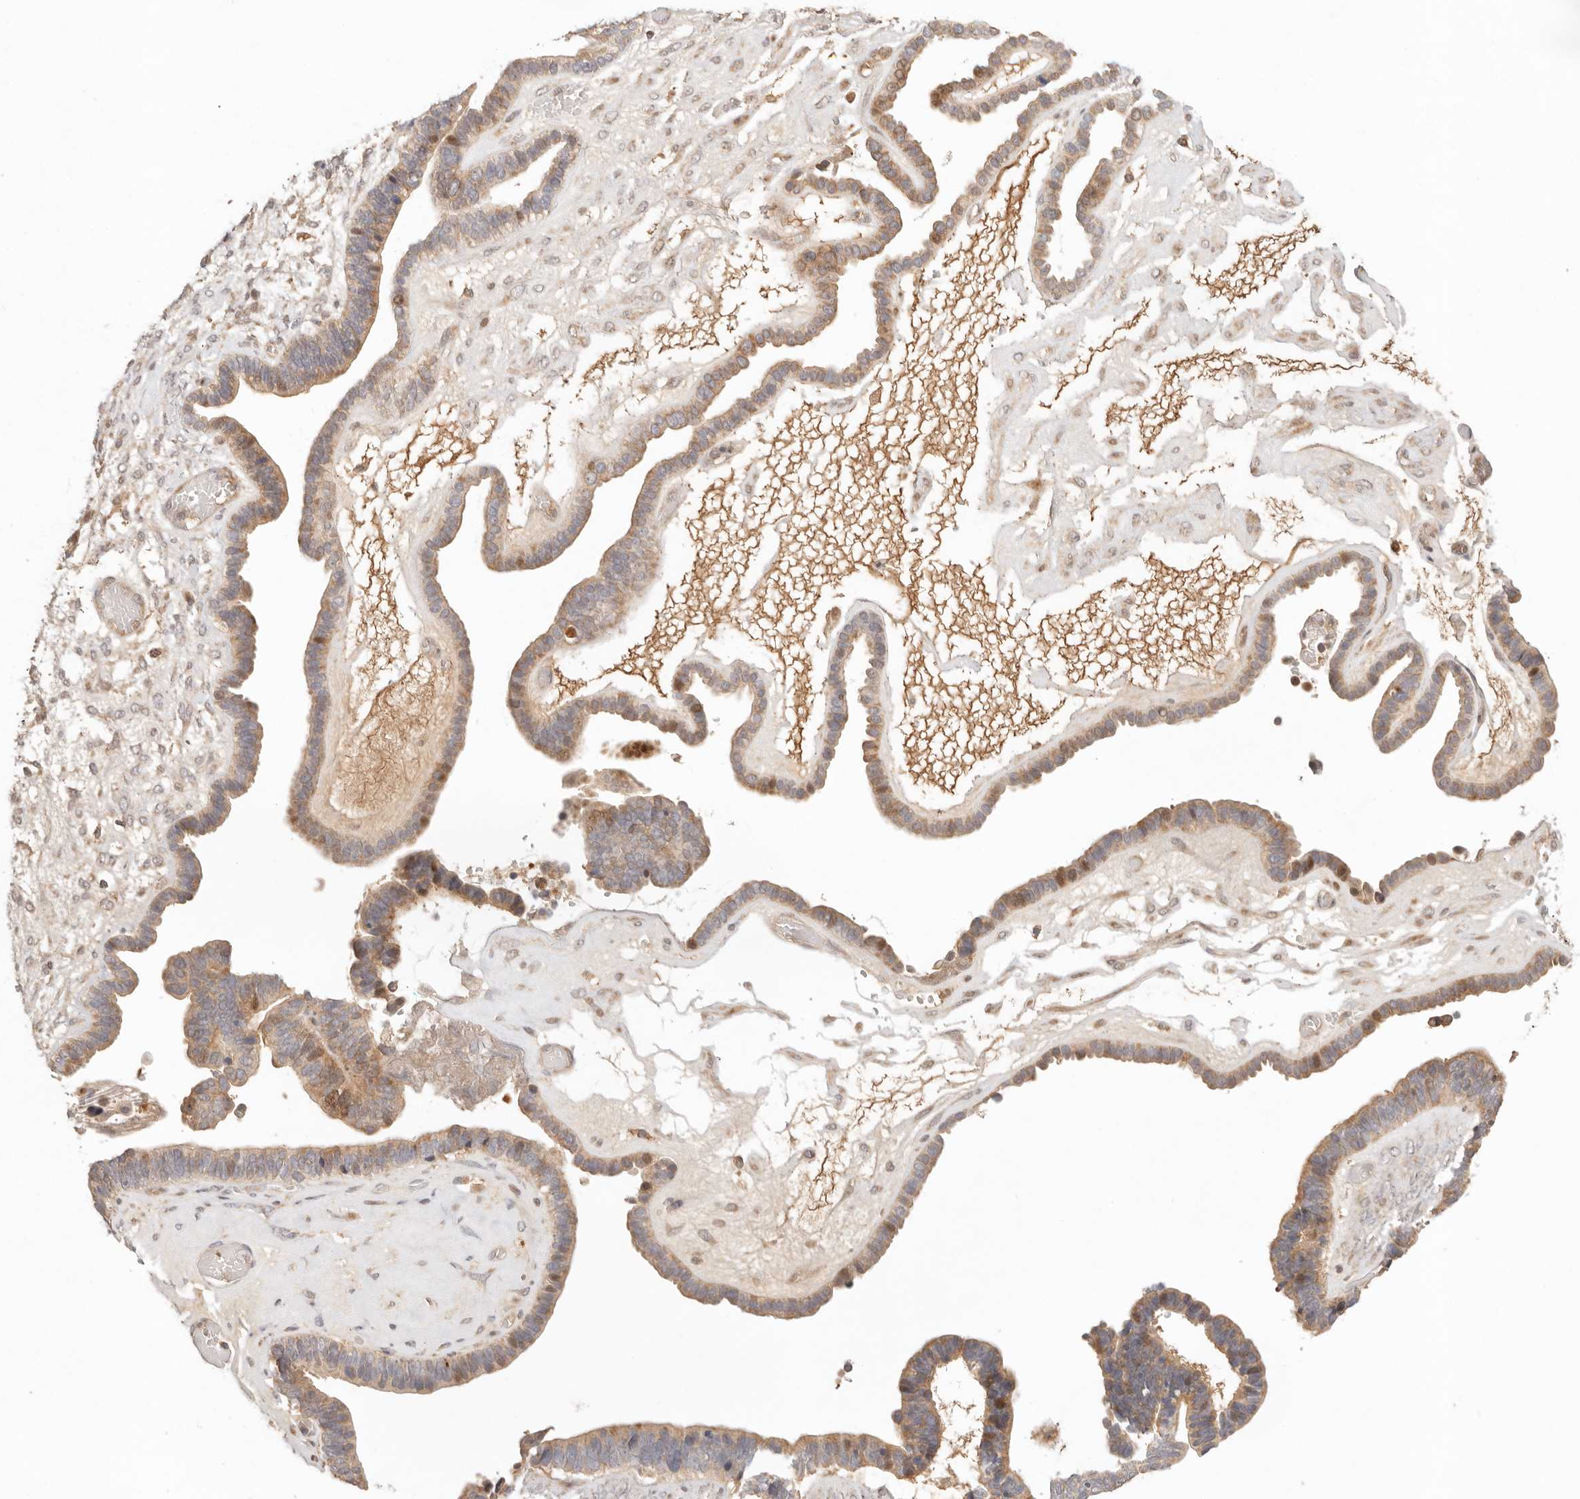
{"staining": {"intensity": "moderate", "quantity": ">75%", "location": "cytoplasmic/membranous,nuclear"}, "tissue": "ovarian cancer", "cell_type": "Tumor cells", "image_type": "cancer", "snomed": [{"axis": "morphology", "description": "Cystadenocarcinoma, serous, NOS"}, {"axis": "topography", "description": "Ovary"}], "caption": "Immunohistochemical staining of human ovarian cancer shows moderate cytoplasmic/membranous and nuclear protein expression in about >75% of tumor cells.", "gene": "PHLDA3", "patient": {"sex": "female", "age": 56}}